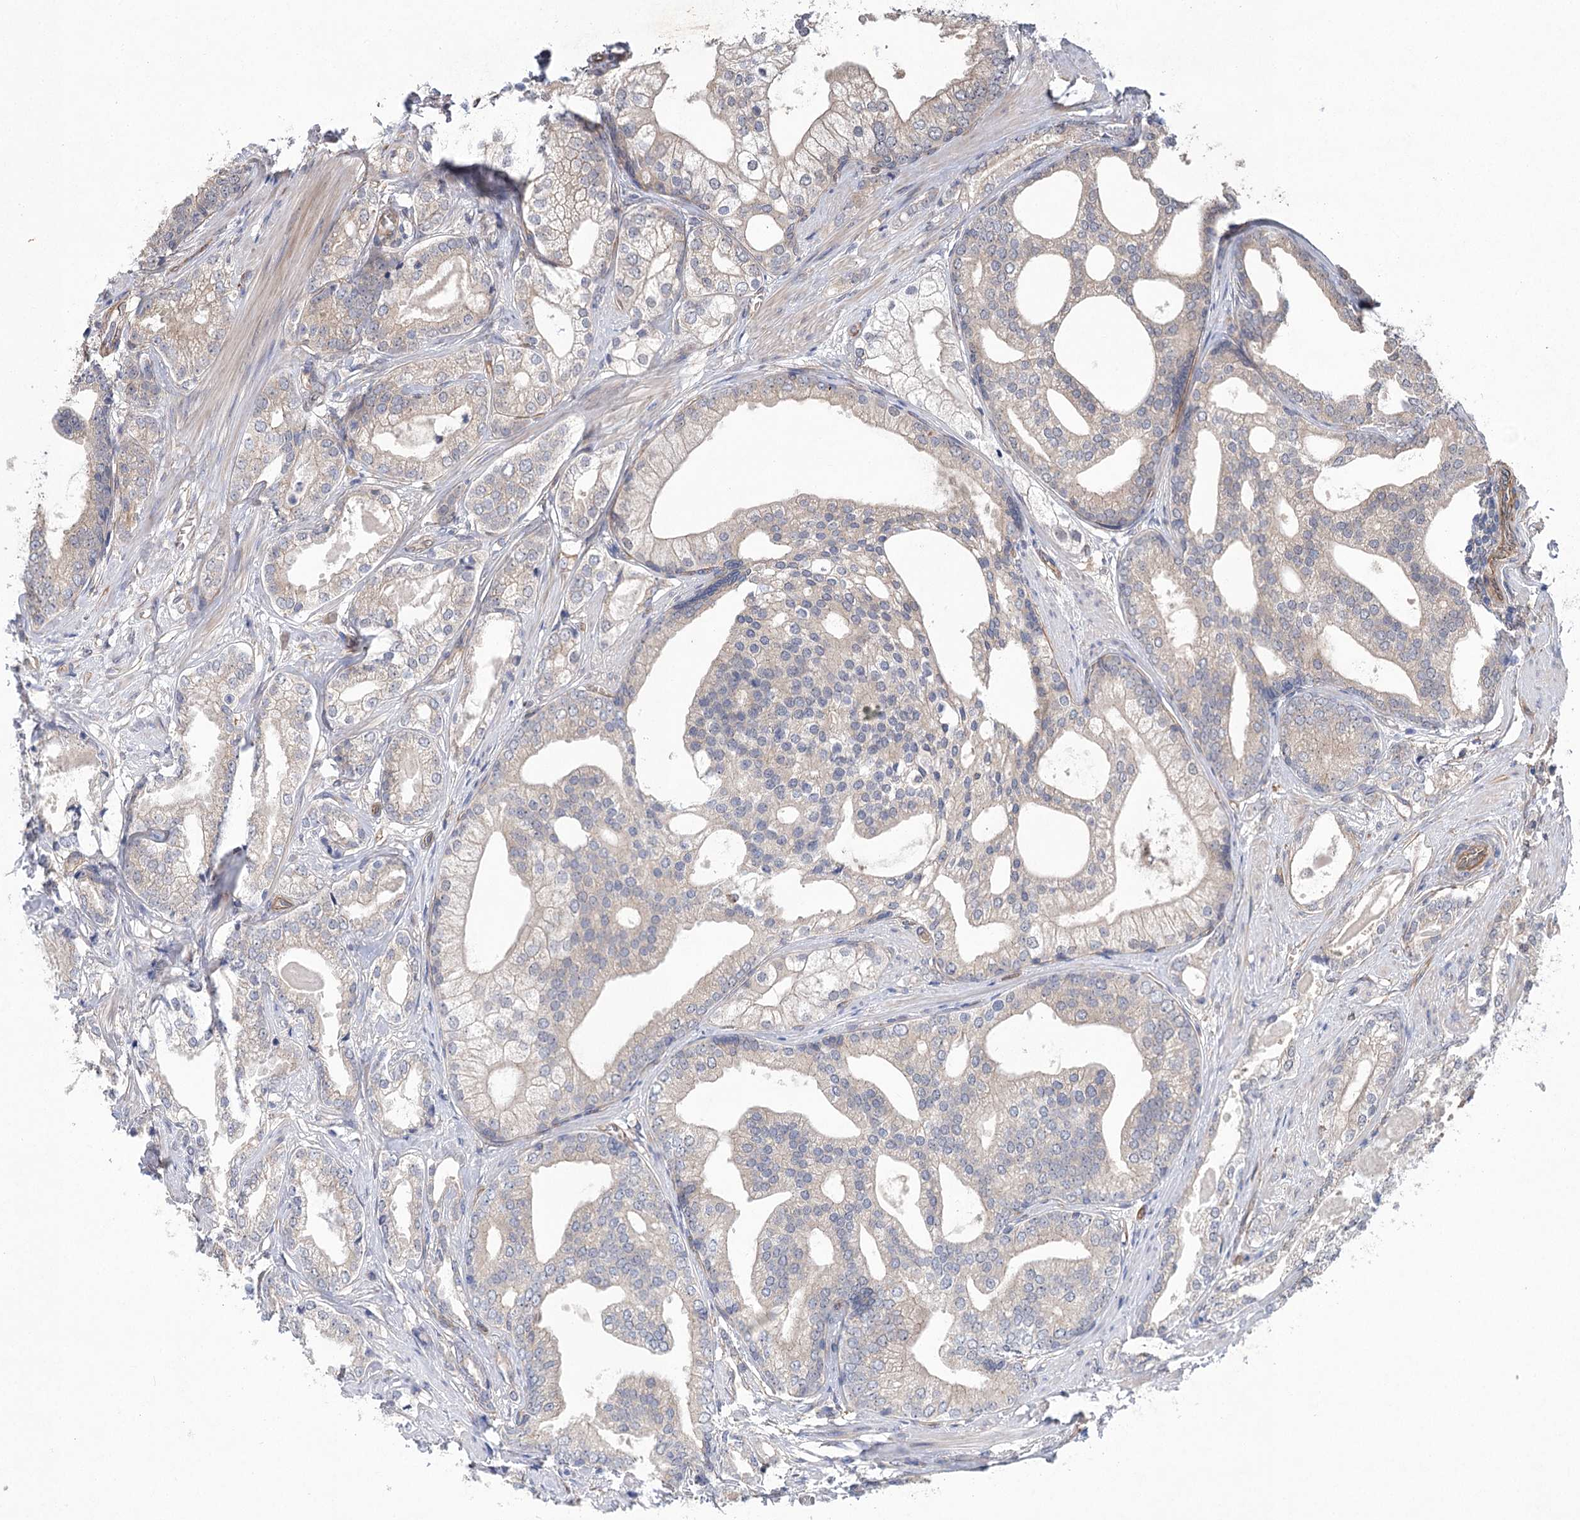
{"staining": {"intensity": "weak", "quantity": "<25%", "location": "cytoplasmic/membranous"}, "tissue": "prostate cancer", "cell_type": "Tumor cells", "image_type": "cancer", "snomed": [{"axis": "morphology", "description": "Adenocarcinoma, High grade"}, {"axis": "topography", "description": "Prostate"}], "caption": "This is an immunohistochemistry micrograph of adenocarcinoma (high-grade) (prostate). There is no staining in tumor cells.", "gene": "RWDD4", "patient": {"sex": "male", "age": 60}}